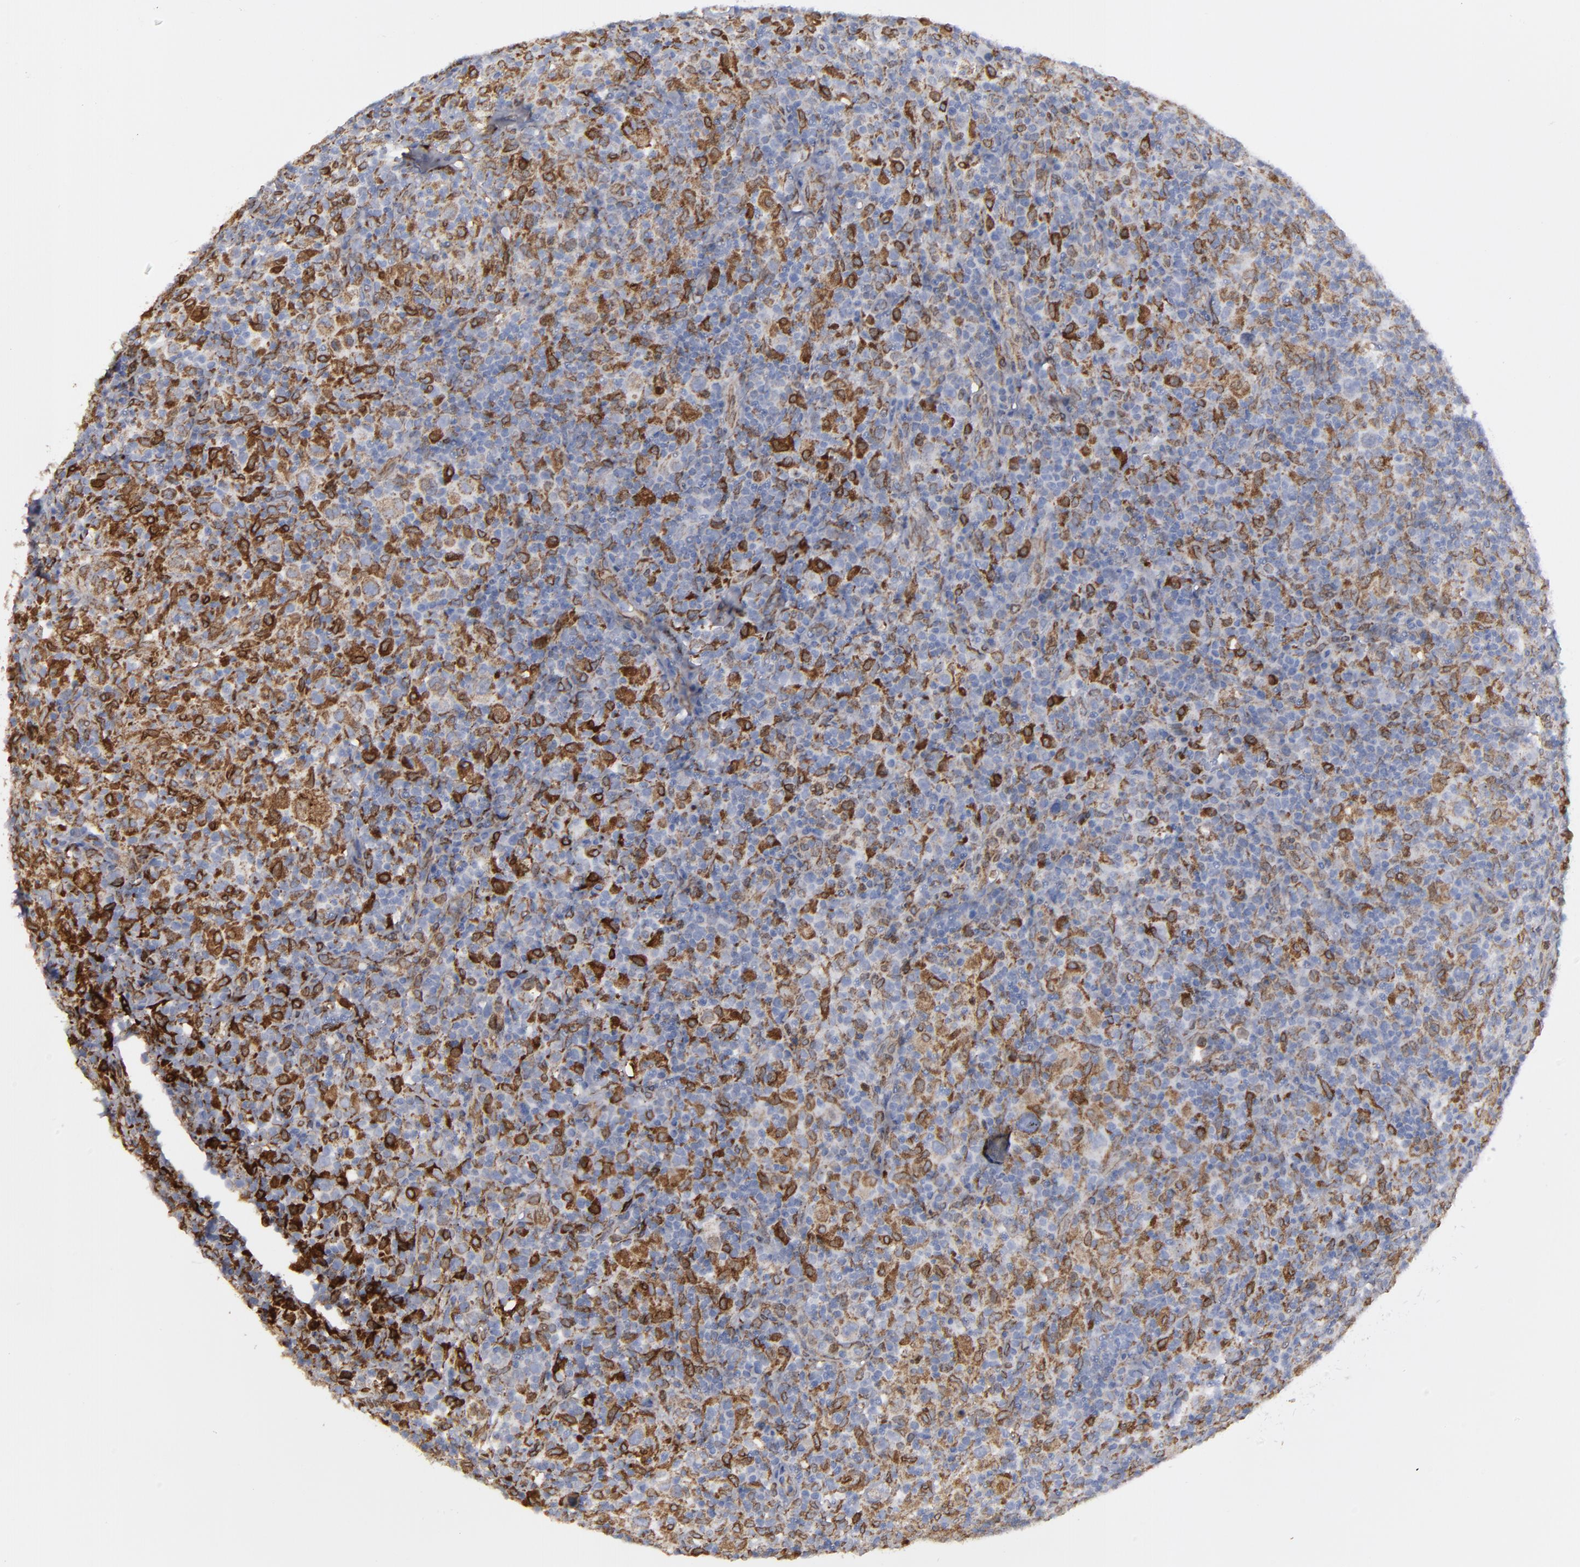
{"staining": {"intensity": "strong", "quantity": "25%-75%", "location": "cytoplasmic/membranous"}, "tissue": "lymphoma", "cell_type": "Tumor cells", "image_type": "cancer", "snomed": [{"axis": "morphology", "description": "Hodgkin's disease, NOS"}, {"axis": "topography", "description": "Lymph node"}], "caption": "Immunohistochemical staining of human lymphoma demonstrates strong cytoplasmic/membranous protein staining in about 25%-75% of tumor cells.", "gene": "ERLIN2", "patient": {"sex": "male", "age": 65}}